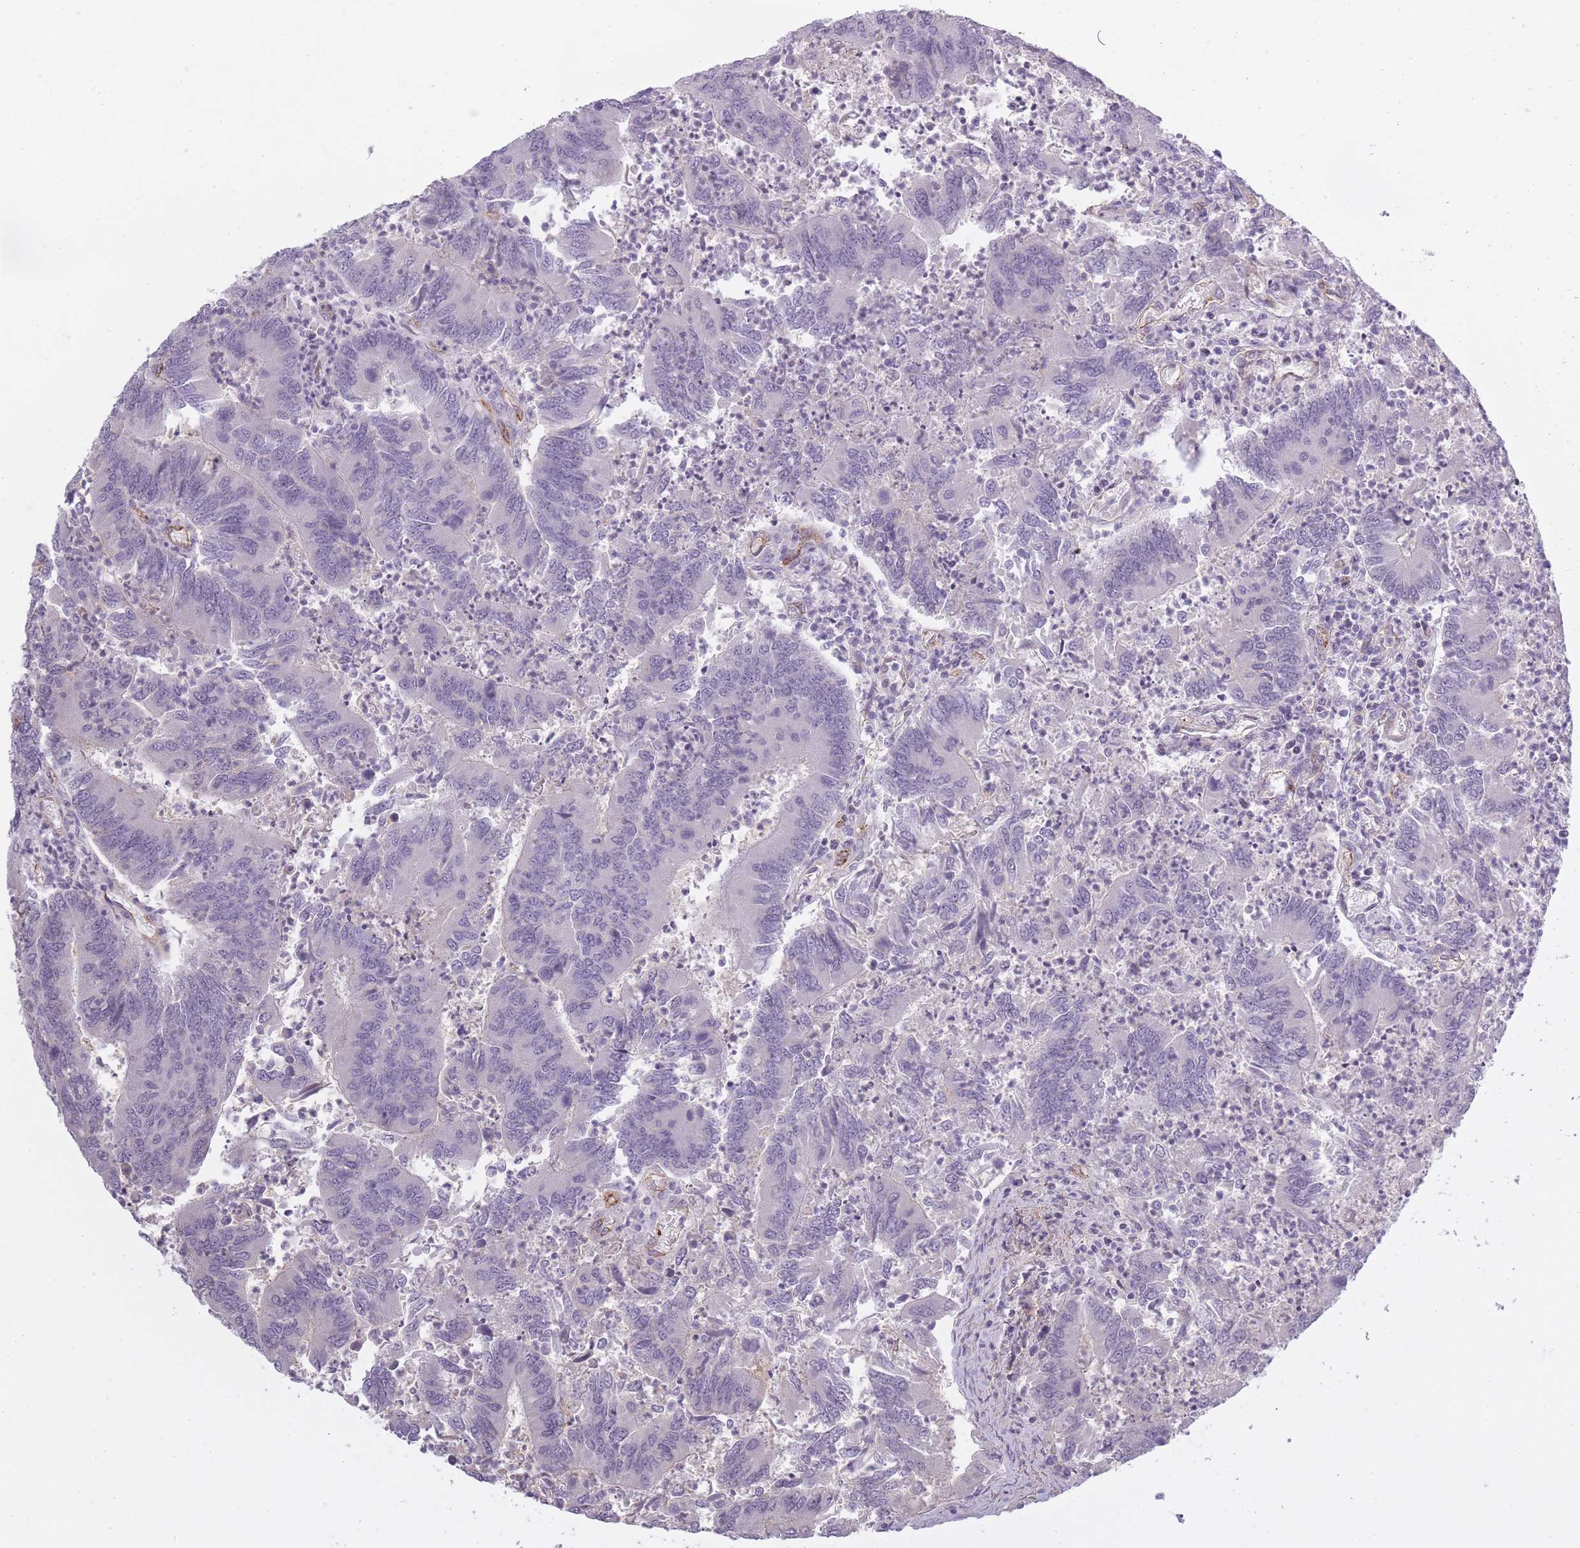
{"staining": {"intensity": "negative", "quantity": "none", "location": "none"}, "tissue": "colorectal cancer", "cell_type": "Tumor cells", "image_type": "cancer", "snomed": [{"axis": "morphology", "description": "Adenocarcinoma, NOS"}, {"axis": "topography", "description": "Colon"}], "caption": "Immunohistochemistry photomicrograph of human colorectal cancer (adenocarcinoma) stained for a protein (brown), which demonstrates no positivity in tumor cells.", "gene": "SLC8A2", "patient": {"sex": "female", "age": 67}}